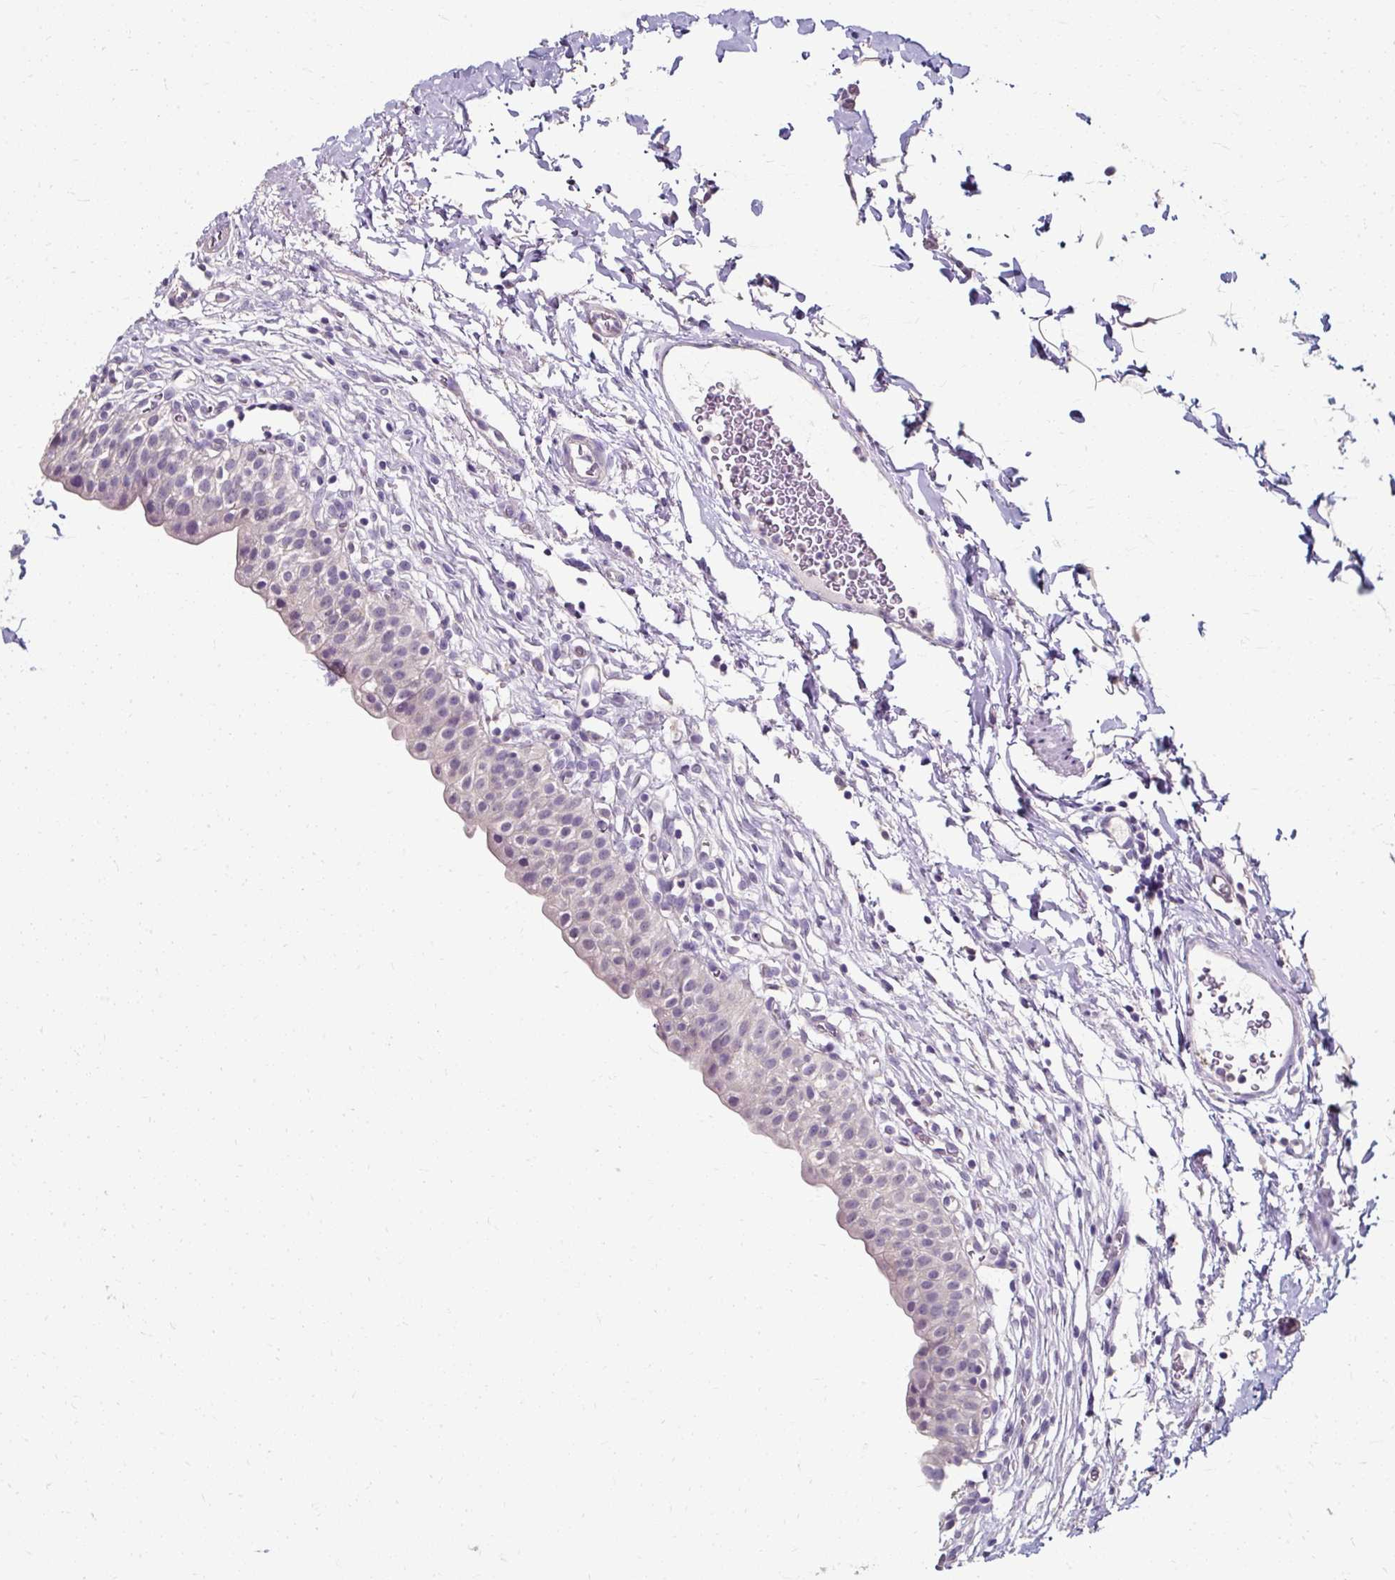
{"staining": {"intensity": "weak", "quantity": "<25%", "location": "cytoplasmic/membranous"}, "tissue": "urinary bladder", "cell_type": "Urothelial cells", "image_type": "normal", "snomed": [{"axis": "morphology", "description": "Normal tissue, NOS"}, {"axis": "topography", "description": "Urinary bladder"}, {"axis": "topography", "description": "Peripheral nerve tissue"}], "caption": "Urinary bladder was stained to show a protein in brown. There is no significant expression in urothelial cells. Nuclei are stained in blue.", "gene": "KLHL24", "patient": {"sex": "male", "age": 55}}